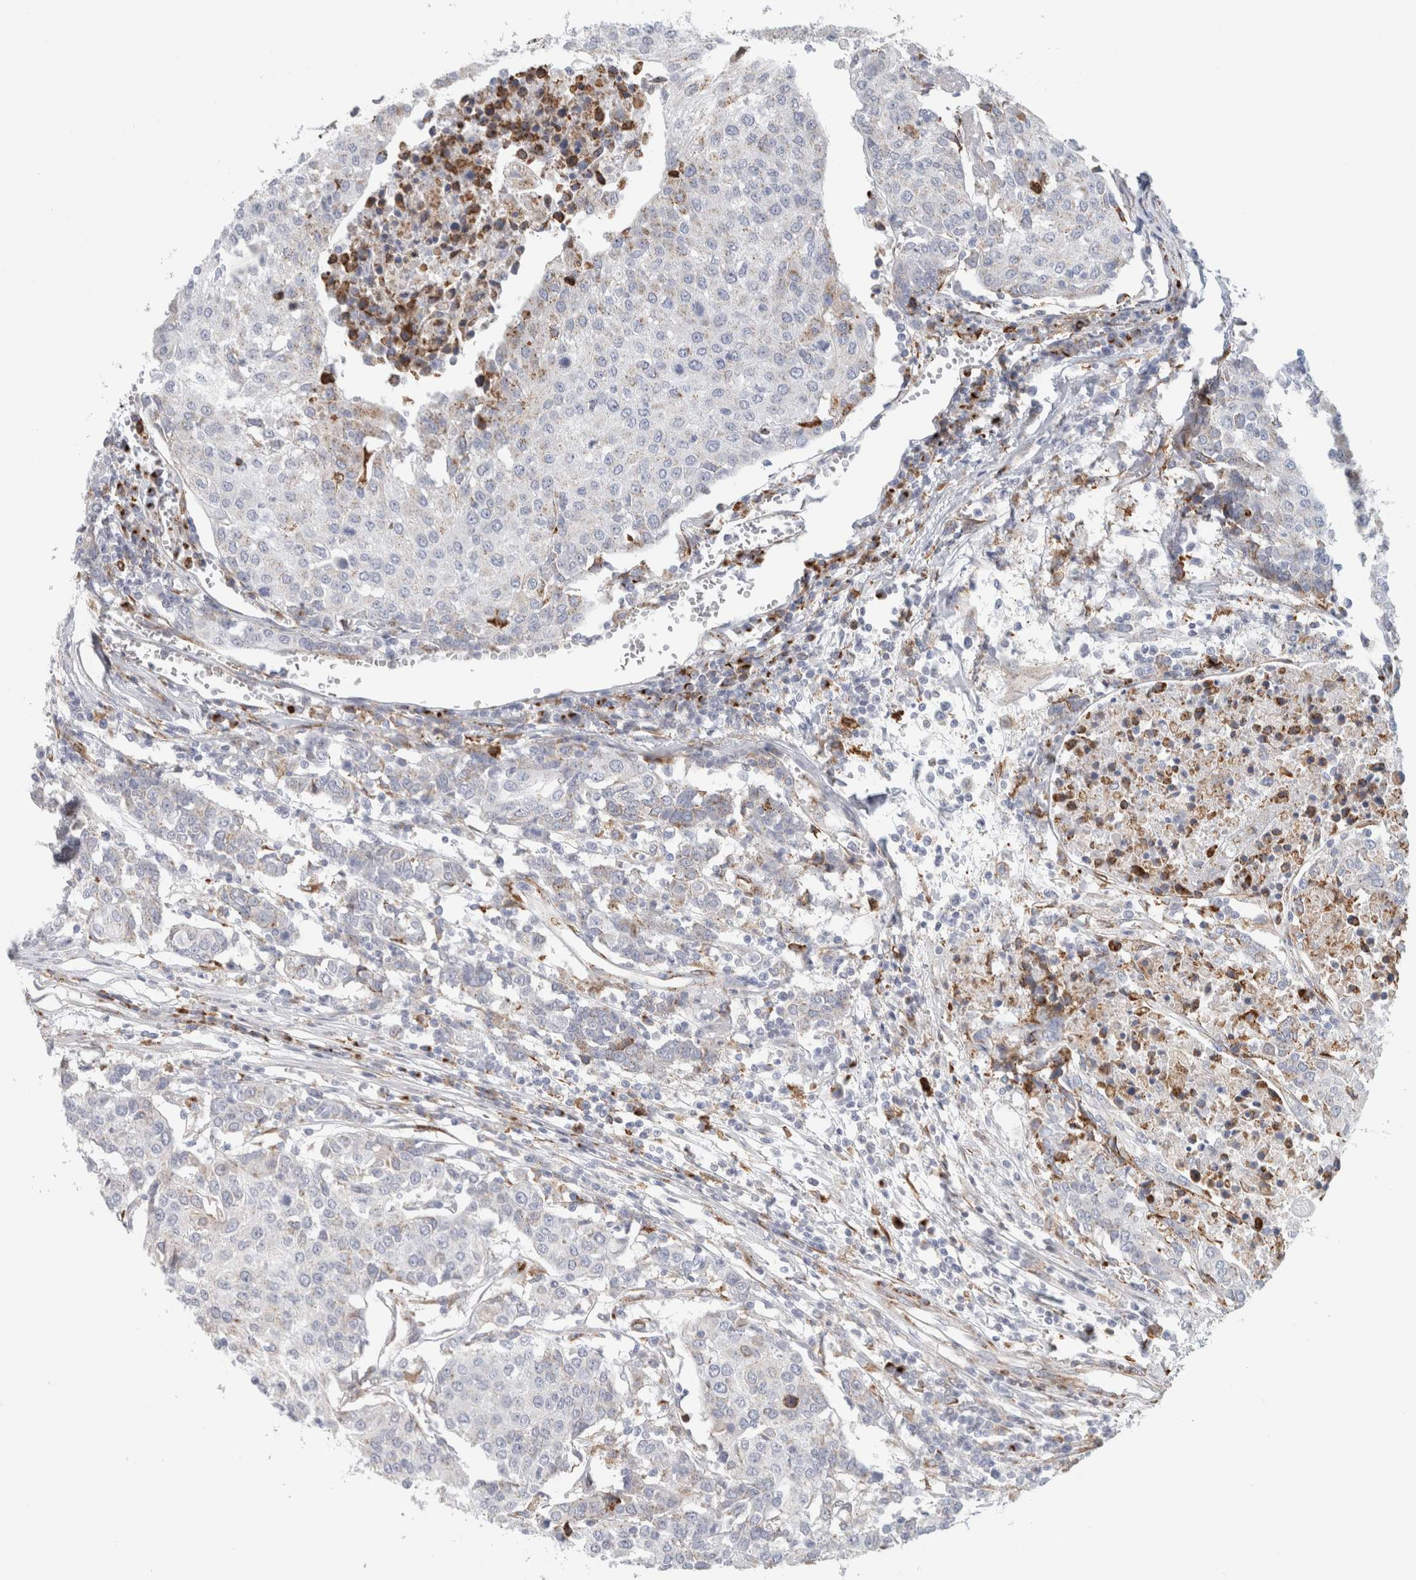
{"staining": {"intensity": "weak", "quantity": "<25%", "location": "cytoplasmic/membranous"}, "tissue": "urothelial cancer", "cell_type": "Tumor cells", "image_type": "cancer", "snomed": [{"axis": "morphology", "description": "Urothelial carcinoma, High grade"}, {"axis": "topography", "description": "Urinary bladder"}], "caption": "Tumor cells are negative for brown protein staining in high-grade urothelial carcinoma.", "gene": "MCFD2", "patient": {"sex": "female", "age": 85}}